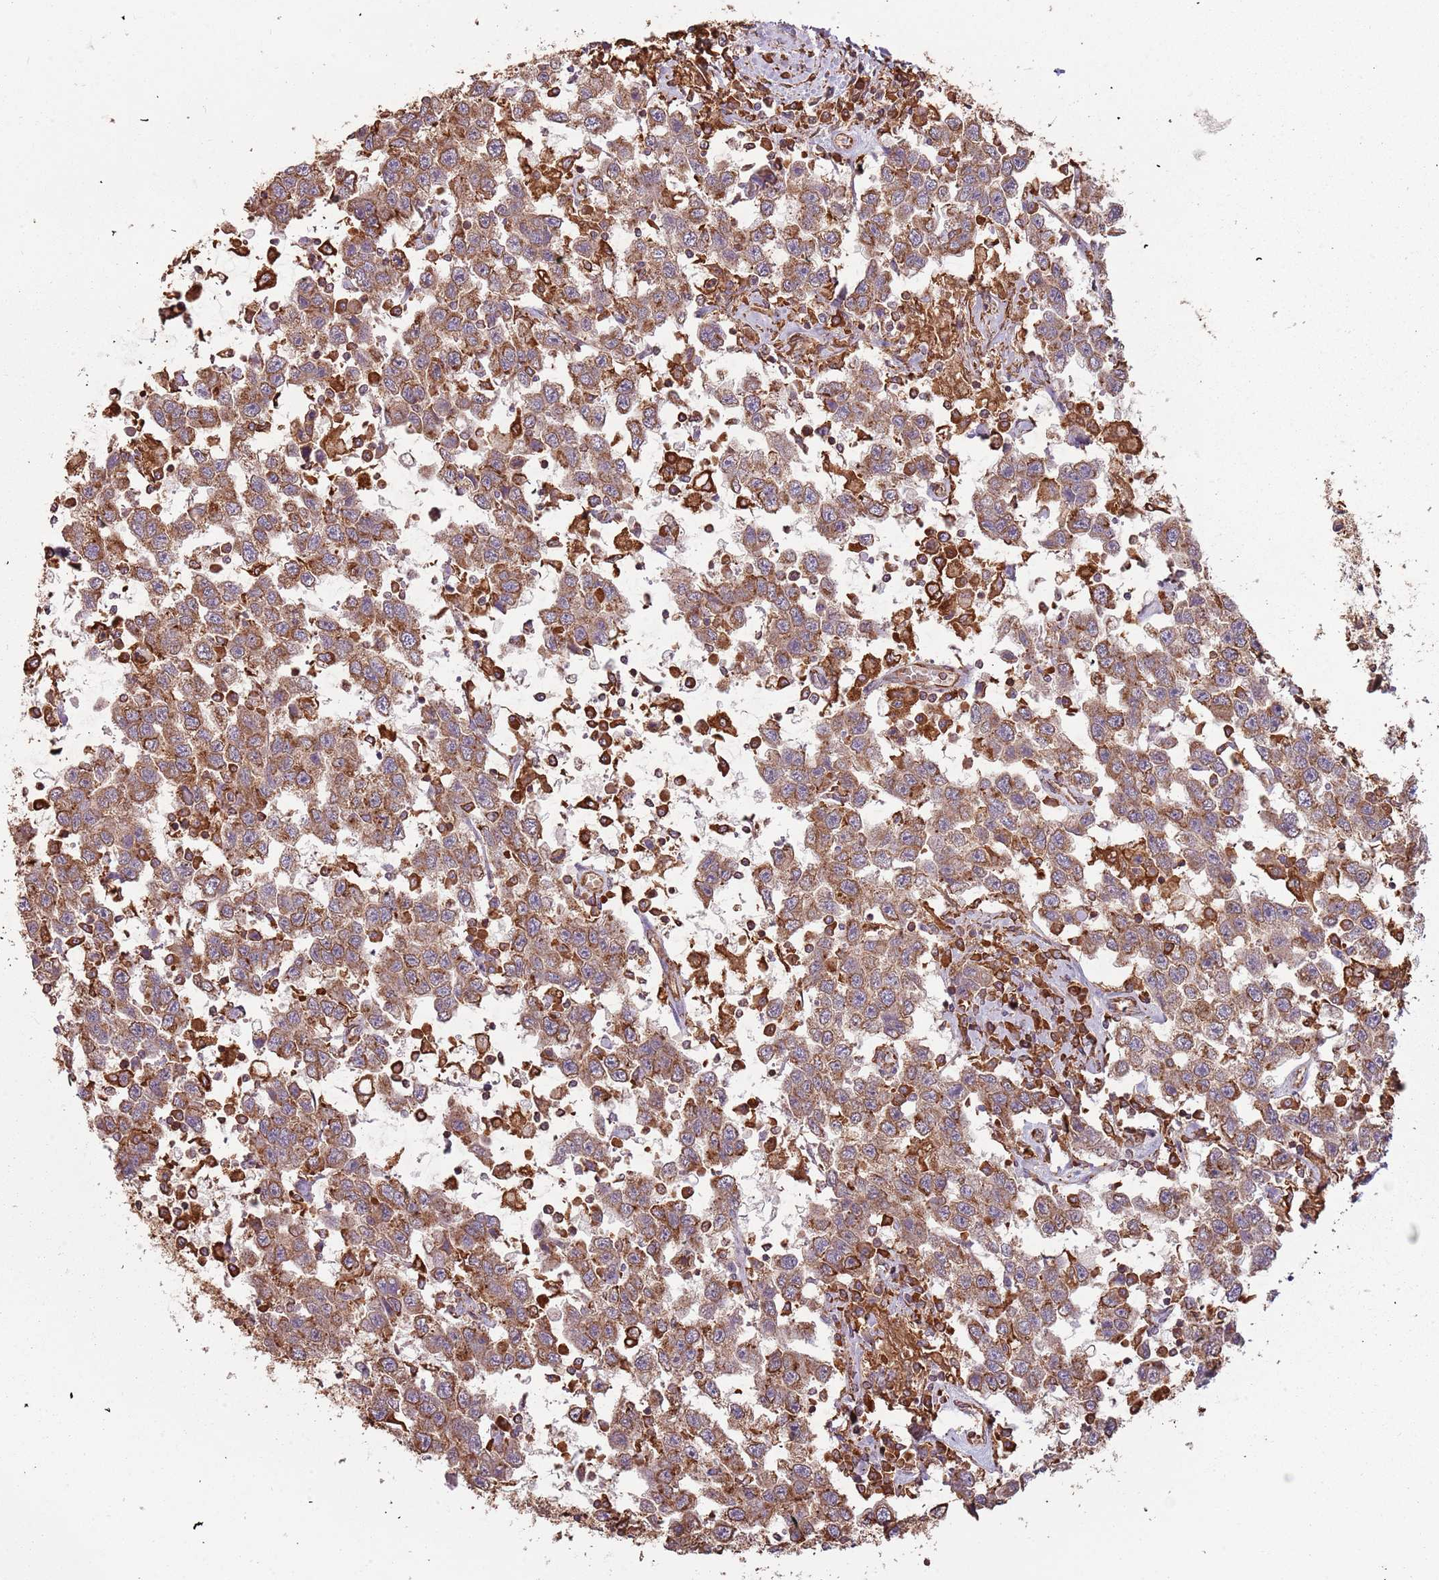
{"staining": {"intensity": "moderate", "quantity": ">75%", "location": "cytoplasmic/membranous"}, "tissue": "testis cancer", "cell_type": "Tumor cells", "image_type": "cancer", "snomed": [{"axis": "morphology", "description": "Seminoma, NOS"}, {"axis": "topography", "description": "Testis"}], "caption": "Immunohistochemistry (IHC) photomicrograph of testis cancer stained for a protein (brown), which displays medium levels of moderate cytoplasmic/membranous staining in approximately >75% of tumor cells.", "gene": "ATOSB", "patient": {"sex": "male", "age": 41}}